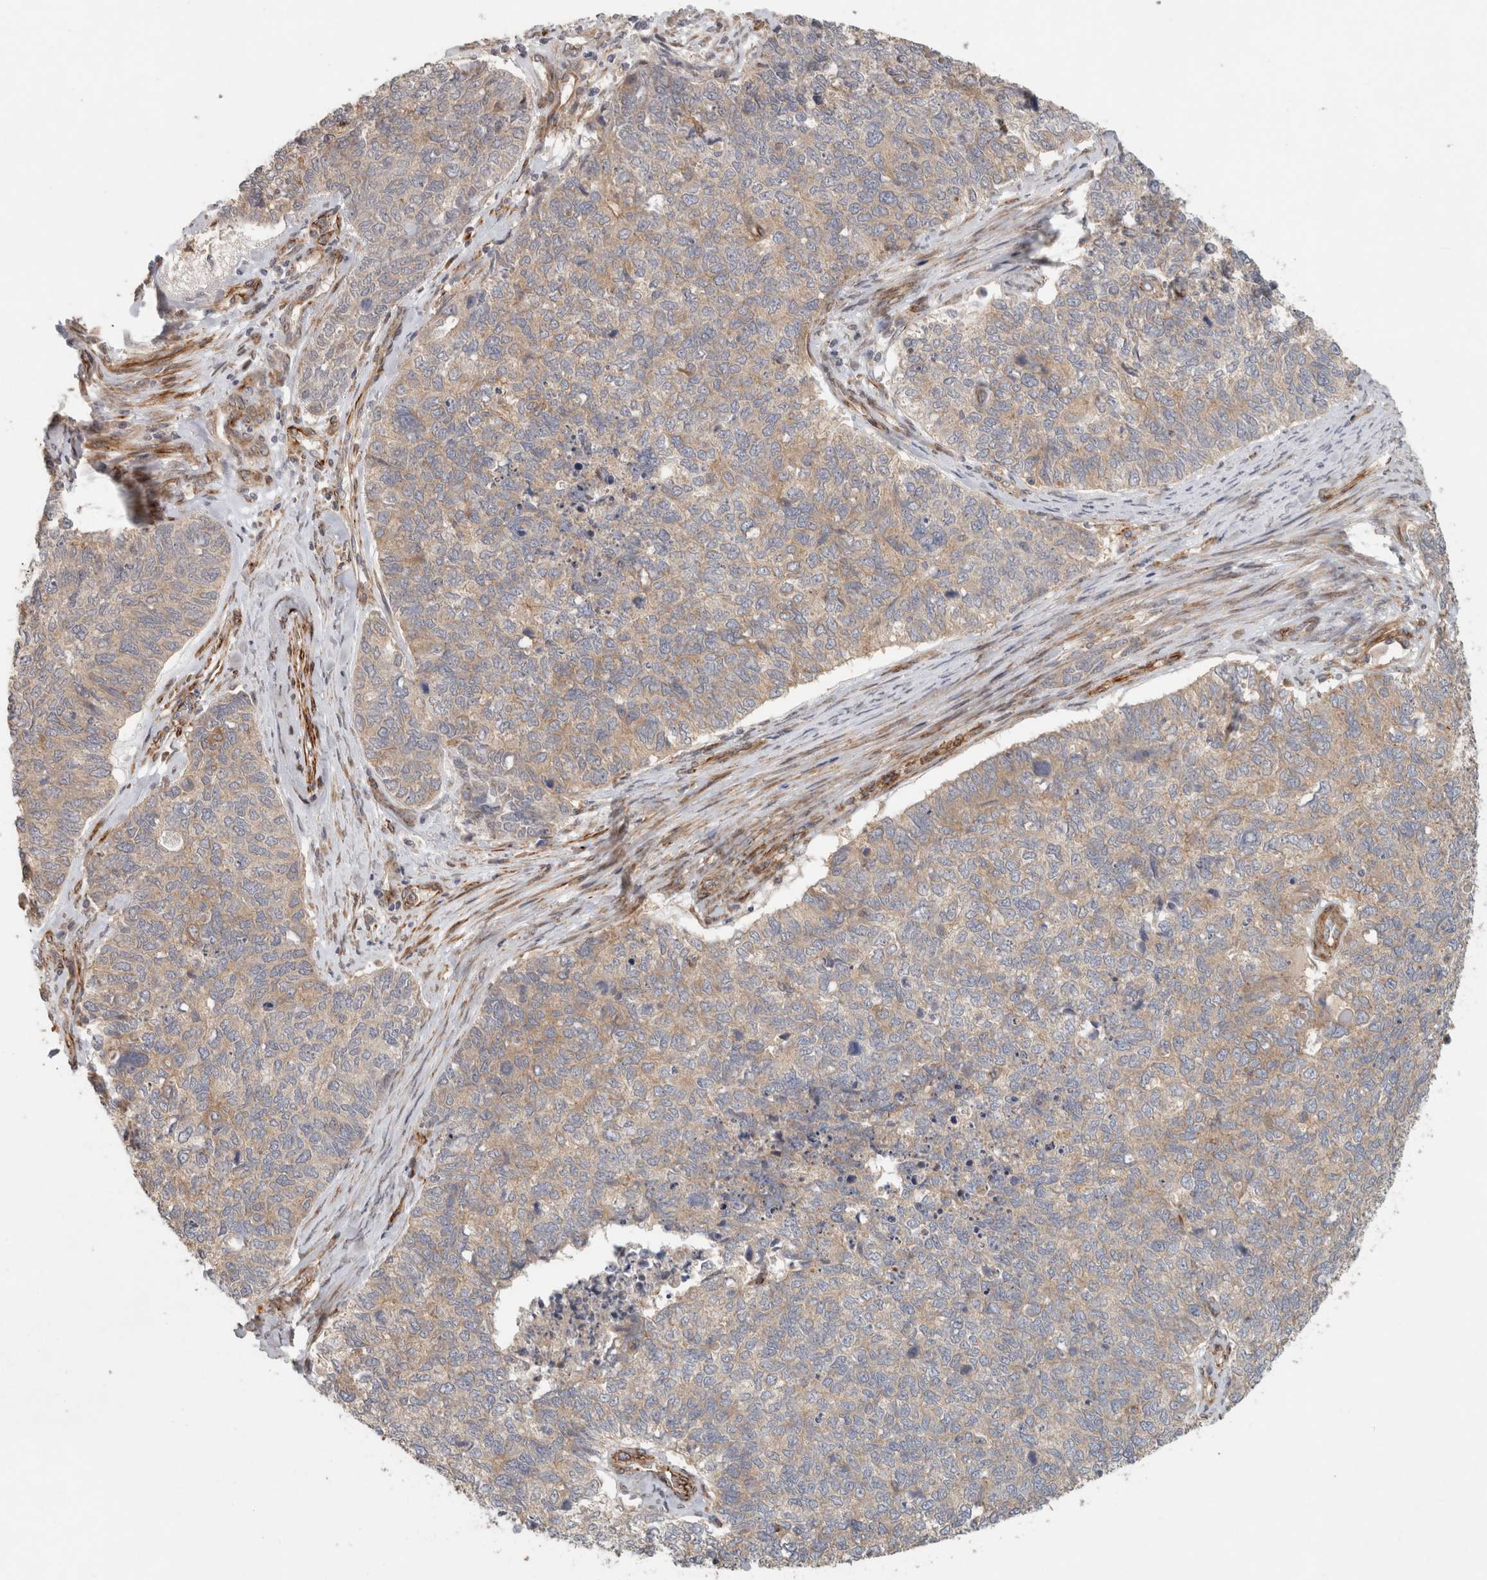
{"staining": {"intensity": "weak", "quantity": "25%-75%", "location": "cytoplasmic/membranous"}, "tissue": "cervical cancer", "cell_type": "Tumor cells", "image_type": "cancer", "snomed": [{"axis": "morphology", "description": "Squamous cell carcinoma, NOS"}, {"axis": "topography", "description": "Cervix"}], "caption": "IHC image of neoplastic tissue: cervical cancer stained using IHC reveals low levels of weak protein expression localized specifically in the cytoplasmic/membranous of tumor cells, appearing as a cytoplasmic/membranous brown color.", "gene": "SIPA1L2", "patient": {"sex": "female", "age": 63}}